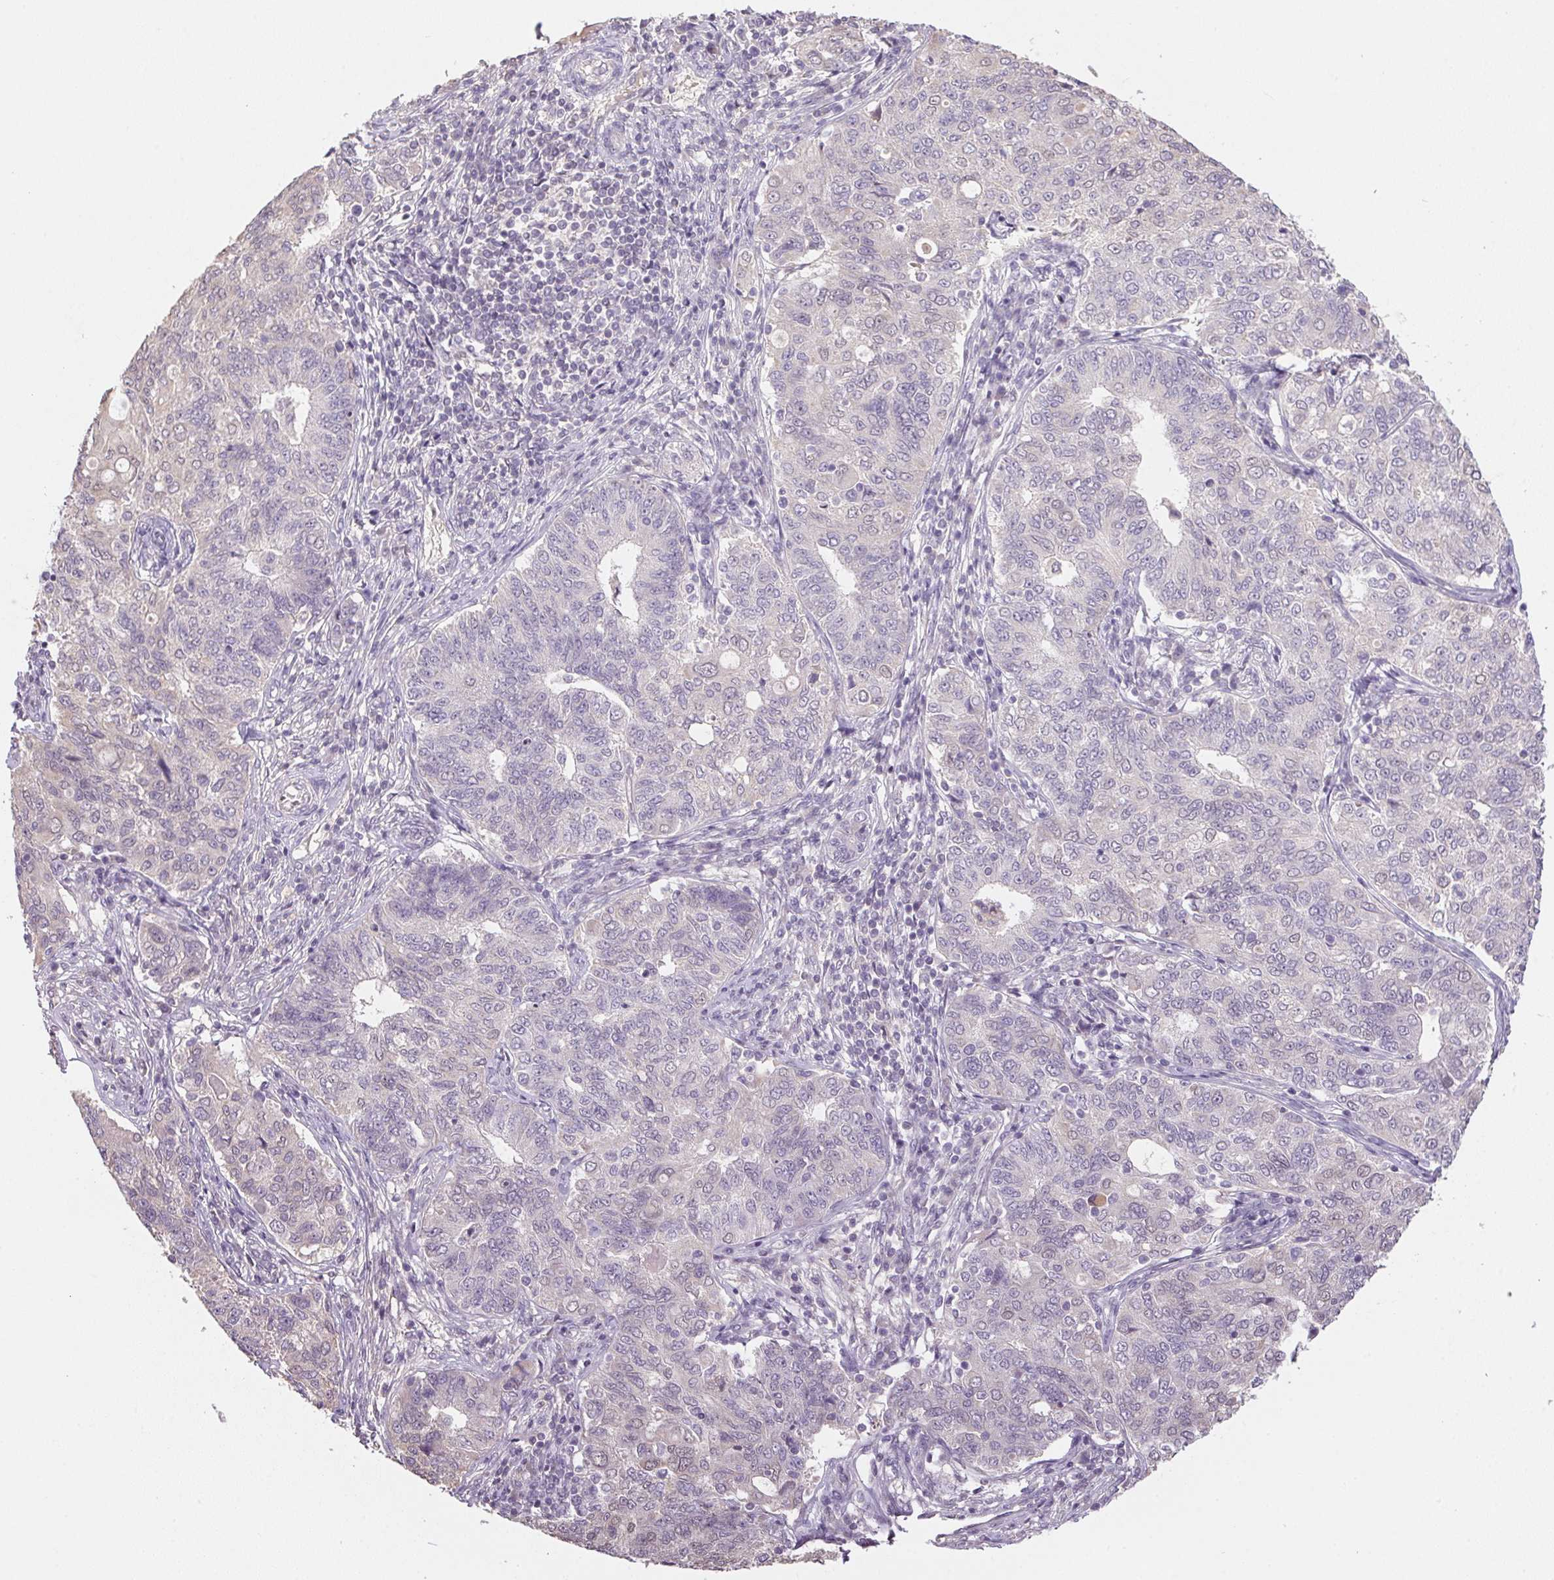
{"staining": {"intensity": "negative", "quantity": "none", "location": "none"}, "tissue": "endometrial cancer", "cell_type": "Tumor cells", "image_type": "cancer", "snomed": [{"axis": "morphology", "description": "Adenocarcinoma, NOS"}, {"axis": "topography", "description": "Endometrium"}], "caption": "Adenocarcinoma (endometrial) was stained to show a protein in brown. There is no significant positivity in tumor cells. Nuclei are stained in blue.", "gene": "ALDH8A1", "patient": {"sex": "female", "age": 43}}